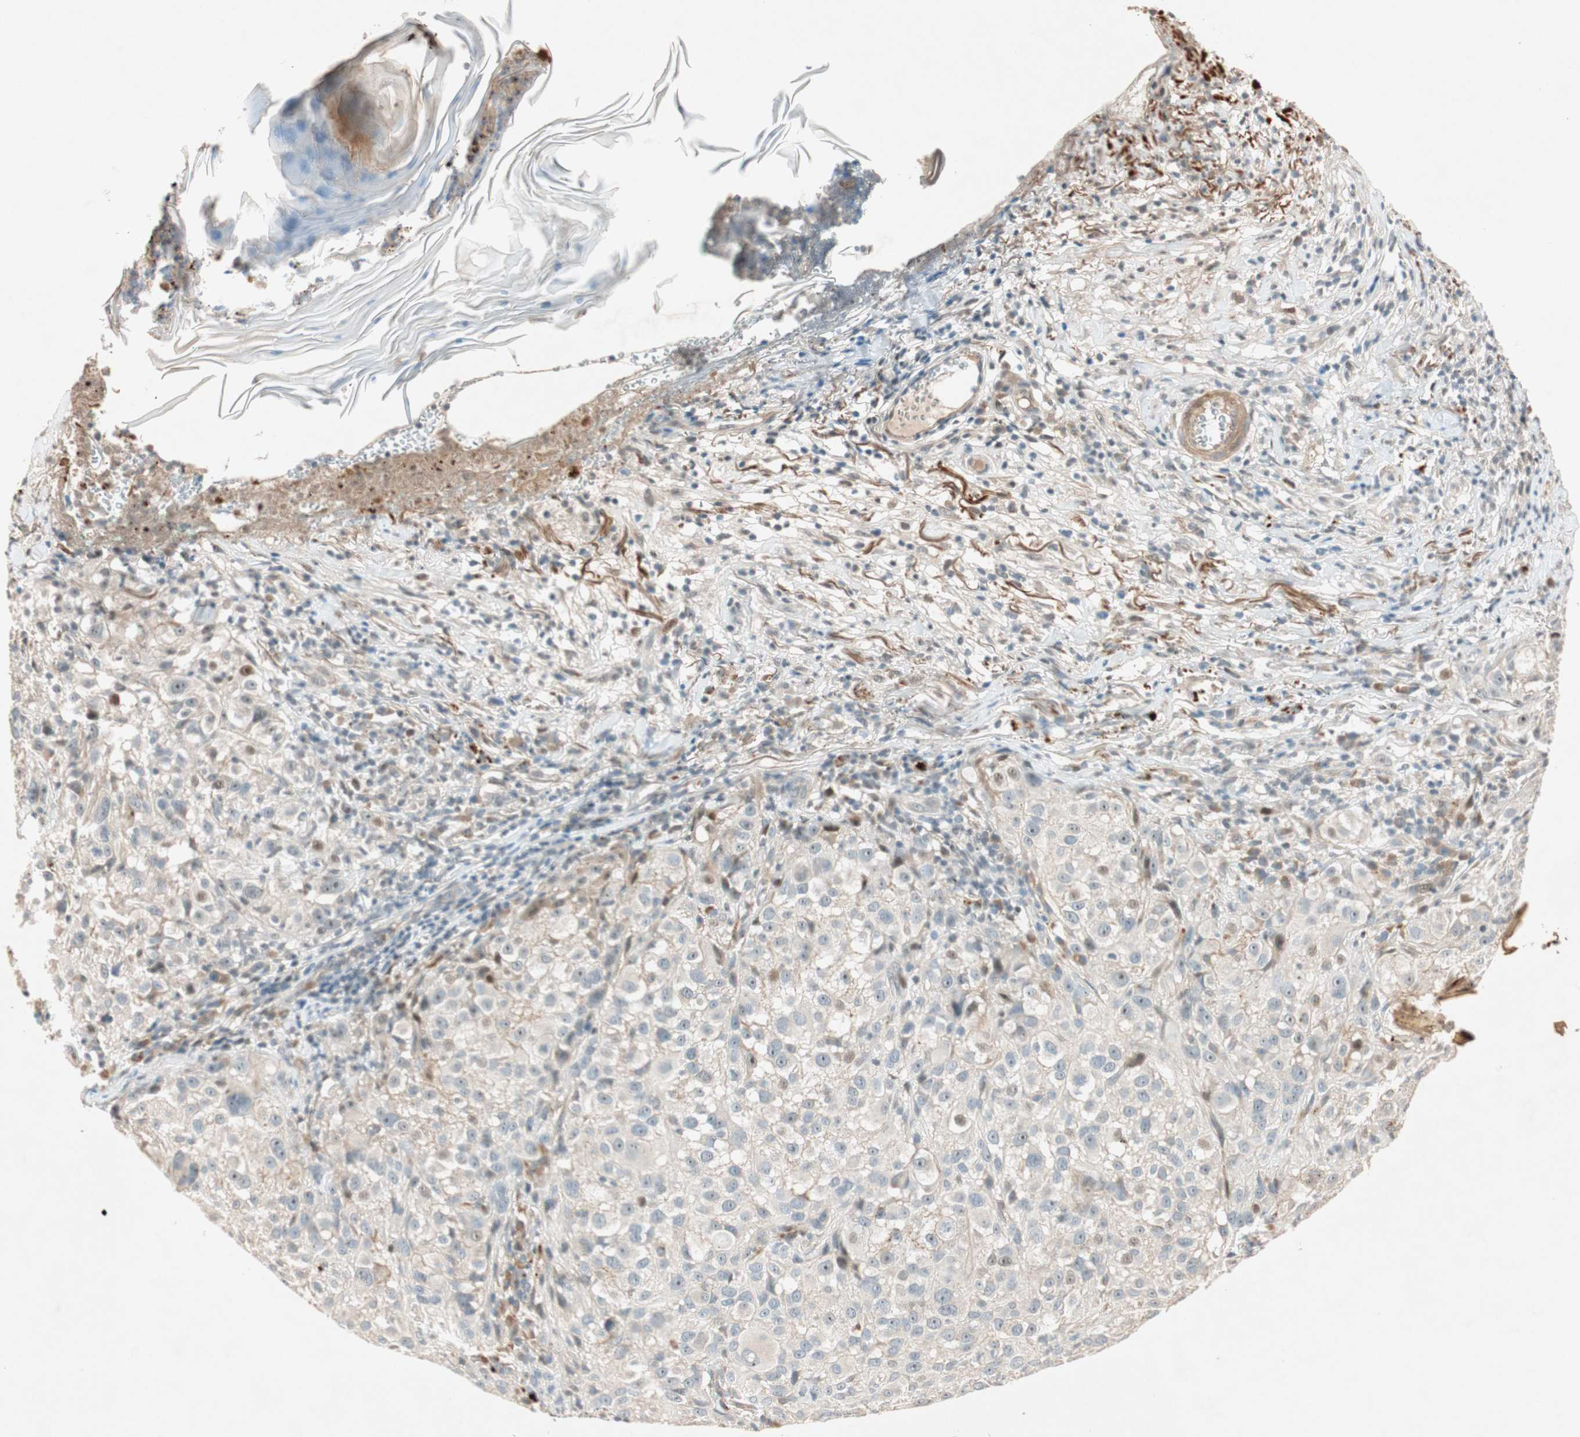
{"staining": {"intensity": "negative", "quantity": "none", "location": "none"}, "tissue": "melanoma", "cell_type": "Tumor cells", "image_type": "cancer", "snomed": [{"axis": "morphology", "description": "Necrosis, NOS"}, {"axis": "morphology", "description": "Malignant melanoma, NOS"}, {"axis": "topography", "description": "Skin"}], "caption": "A high-resolution photomicrograph shows immunohistochemistry staining of malignant melanoma, which reveals no significant positivity in tumor cells.", "gene": "EPHA6", "patient": {"sex": "female", "age": 87}}